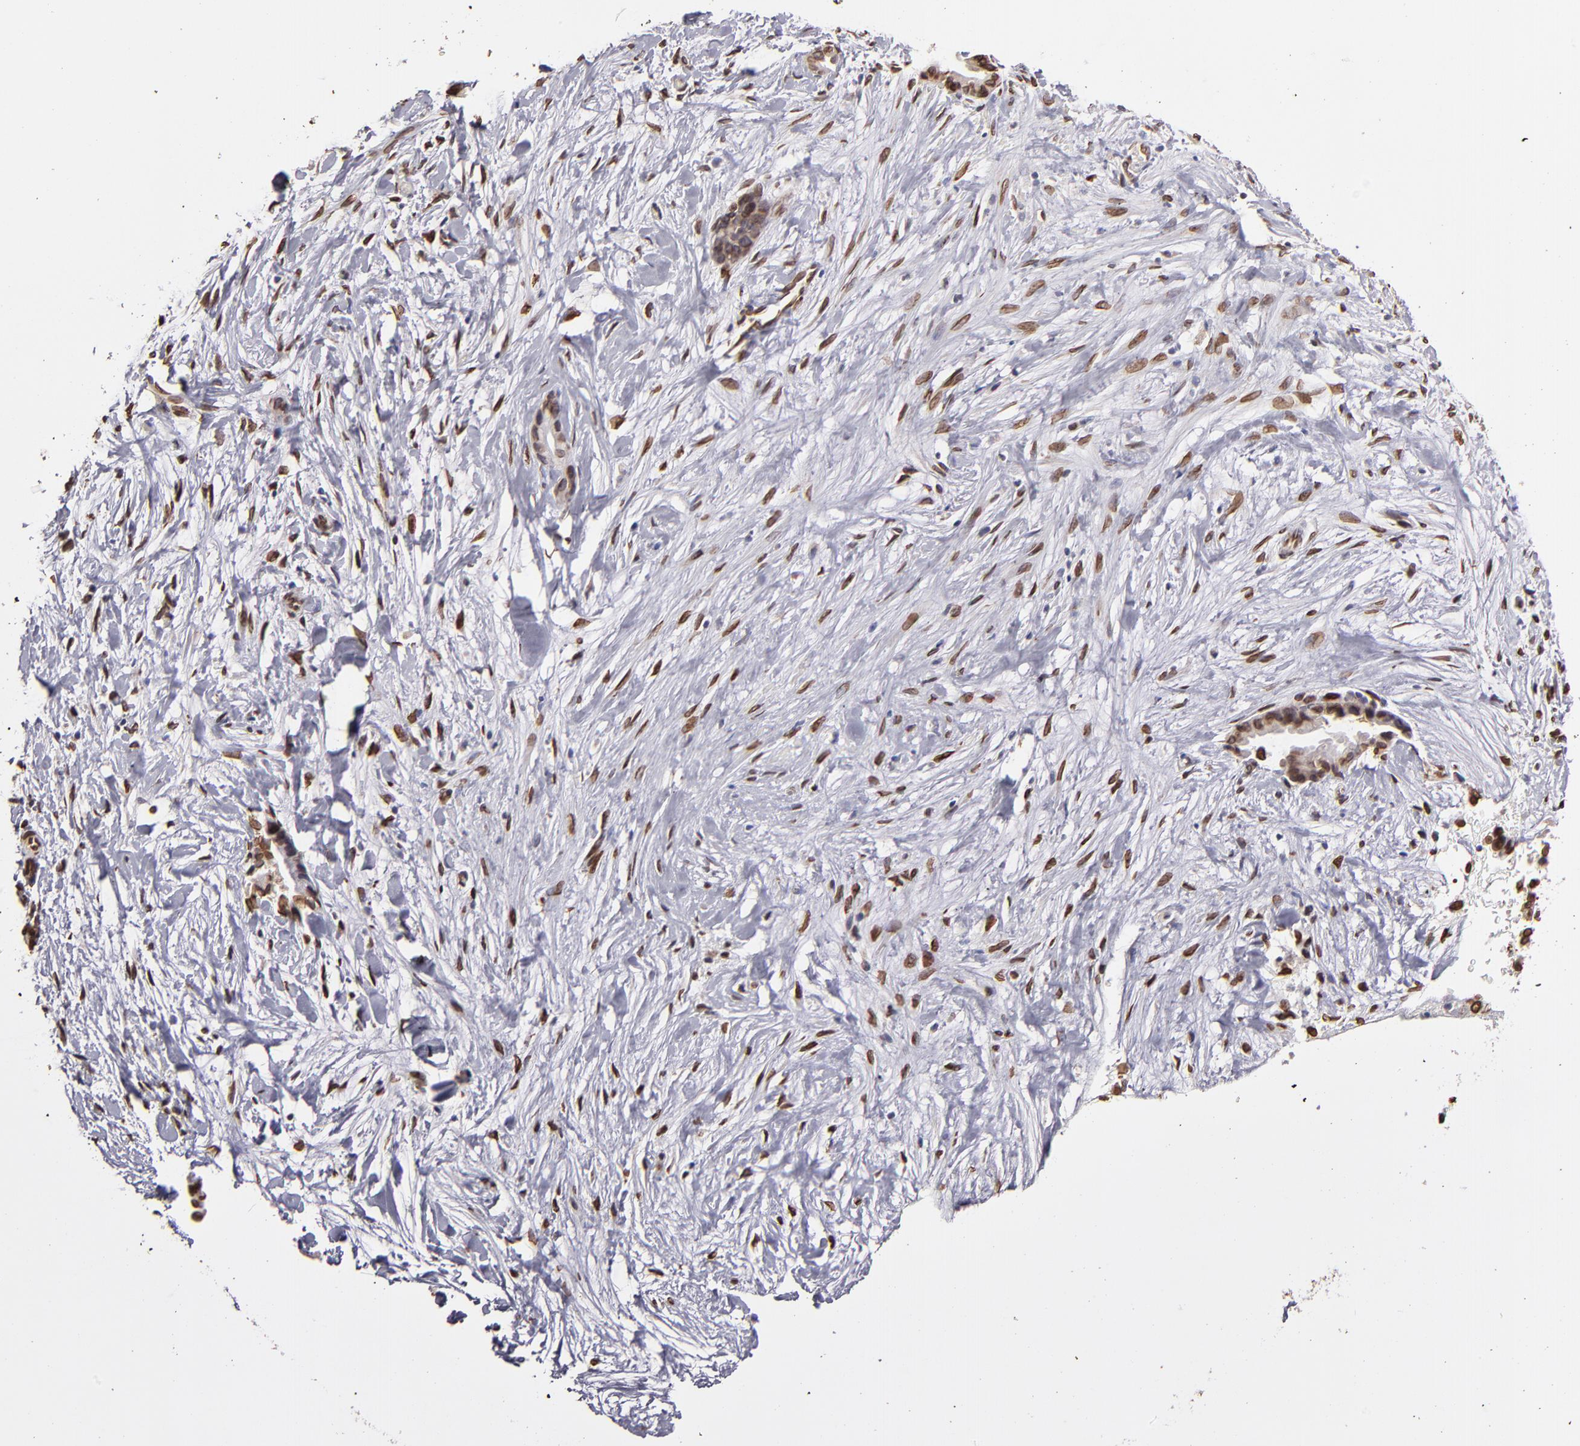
{"staining": {"intensity": "moderate", "quantity": ">75%", "location": "cytoplasmic/membranous,nuclear"}, "tissue": "liver cancer", "cell_type": "Tumor cells", "image_type": "cancer", "snomed": [{"axis": "morphology", "description": "Cholangiocarcinoma"}, {"axis": "topography", "description": "Liver"}], "caption": "Cholangiocarcinoma (liver) tissue shows moderate cytoplasmic/membranous and nuclear staining in approximately >75% of tumor cells, visualized by immunohistochemistry.", "gene": "PUM3", "patient": {"sex": "female", "age": 55}}